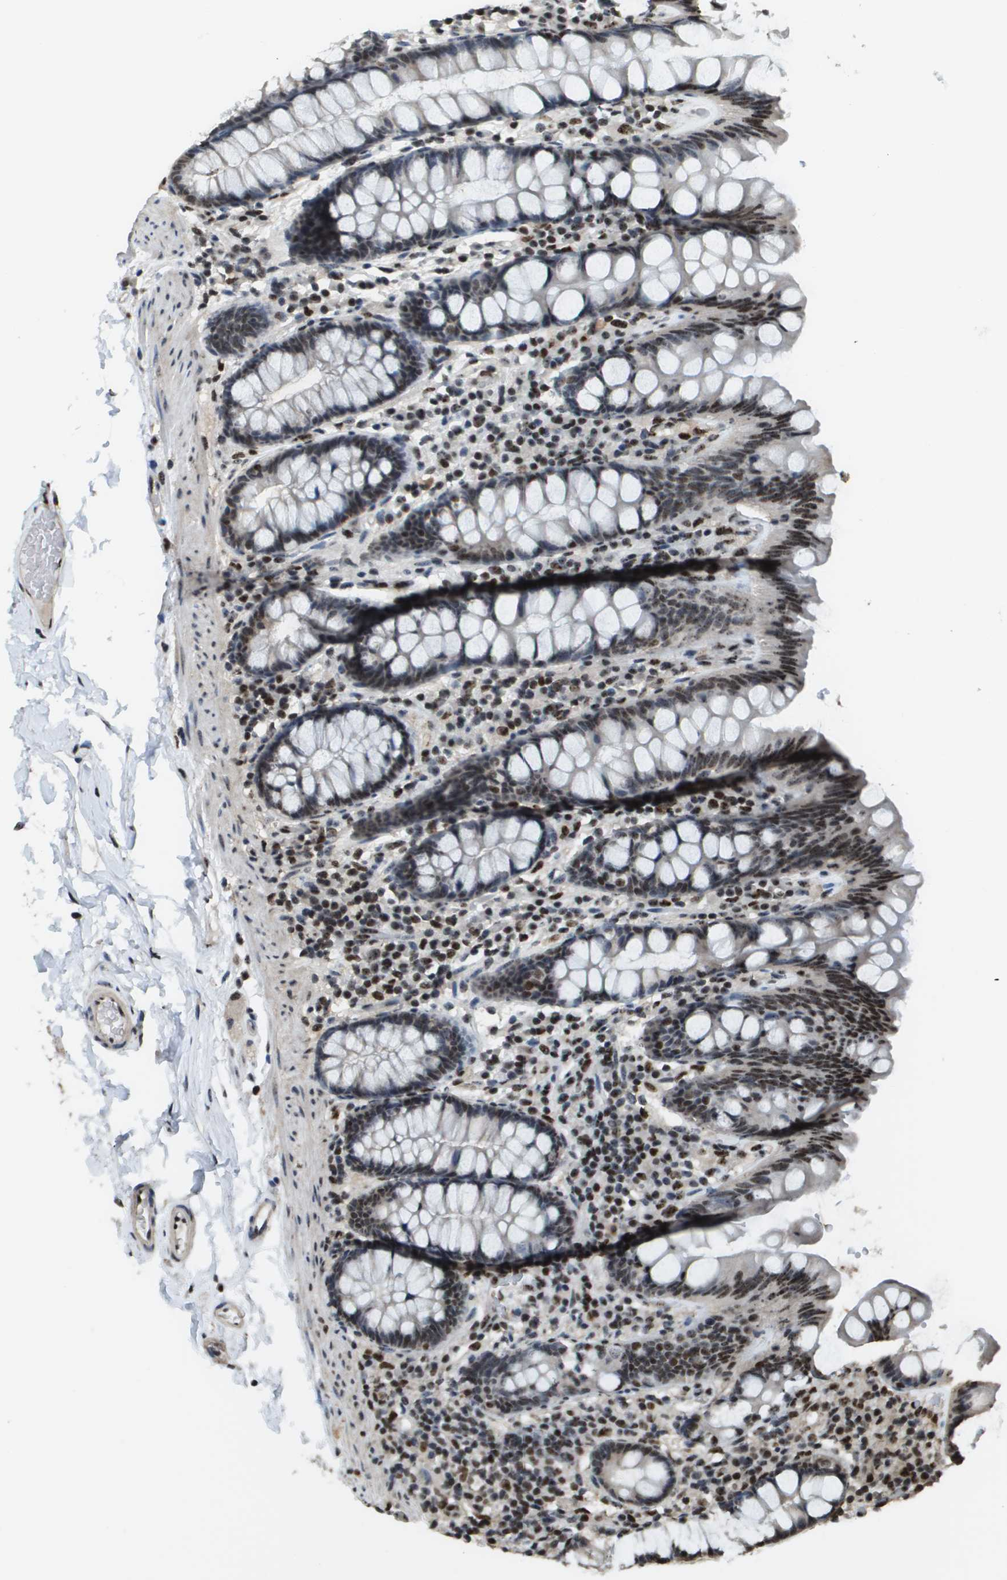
{"staining": {"intensity": "weak", "quantity": ">75%", "location": "nuclear"}, "tissue": "colon", "cell_type": "Endothelial cells", "image_type": "normal", "snomed": [{"axis": "morphology", "description": "Normal tissue, NOS"}, {"axis": "topography", "description": "Colon"}], "caption": "Immunohistochemistry staining of benign colon, which exhibits low levels of weak nuclear positivity in about >75% of endothelial cells indicating weak nuclear protein expression. The staining was performed using DAB (brown) for protein detection and nuclei were counterstained in hematoxylin (blue).", "gene": "SP100", "patient": {"sex": "female", "age": 80}}